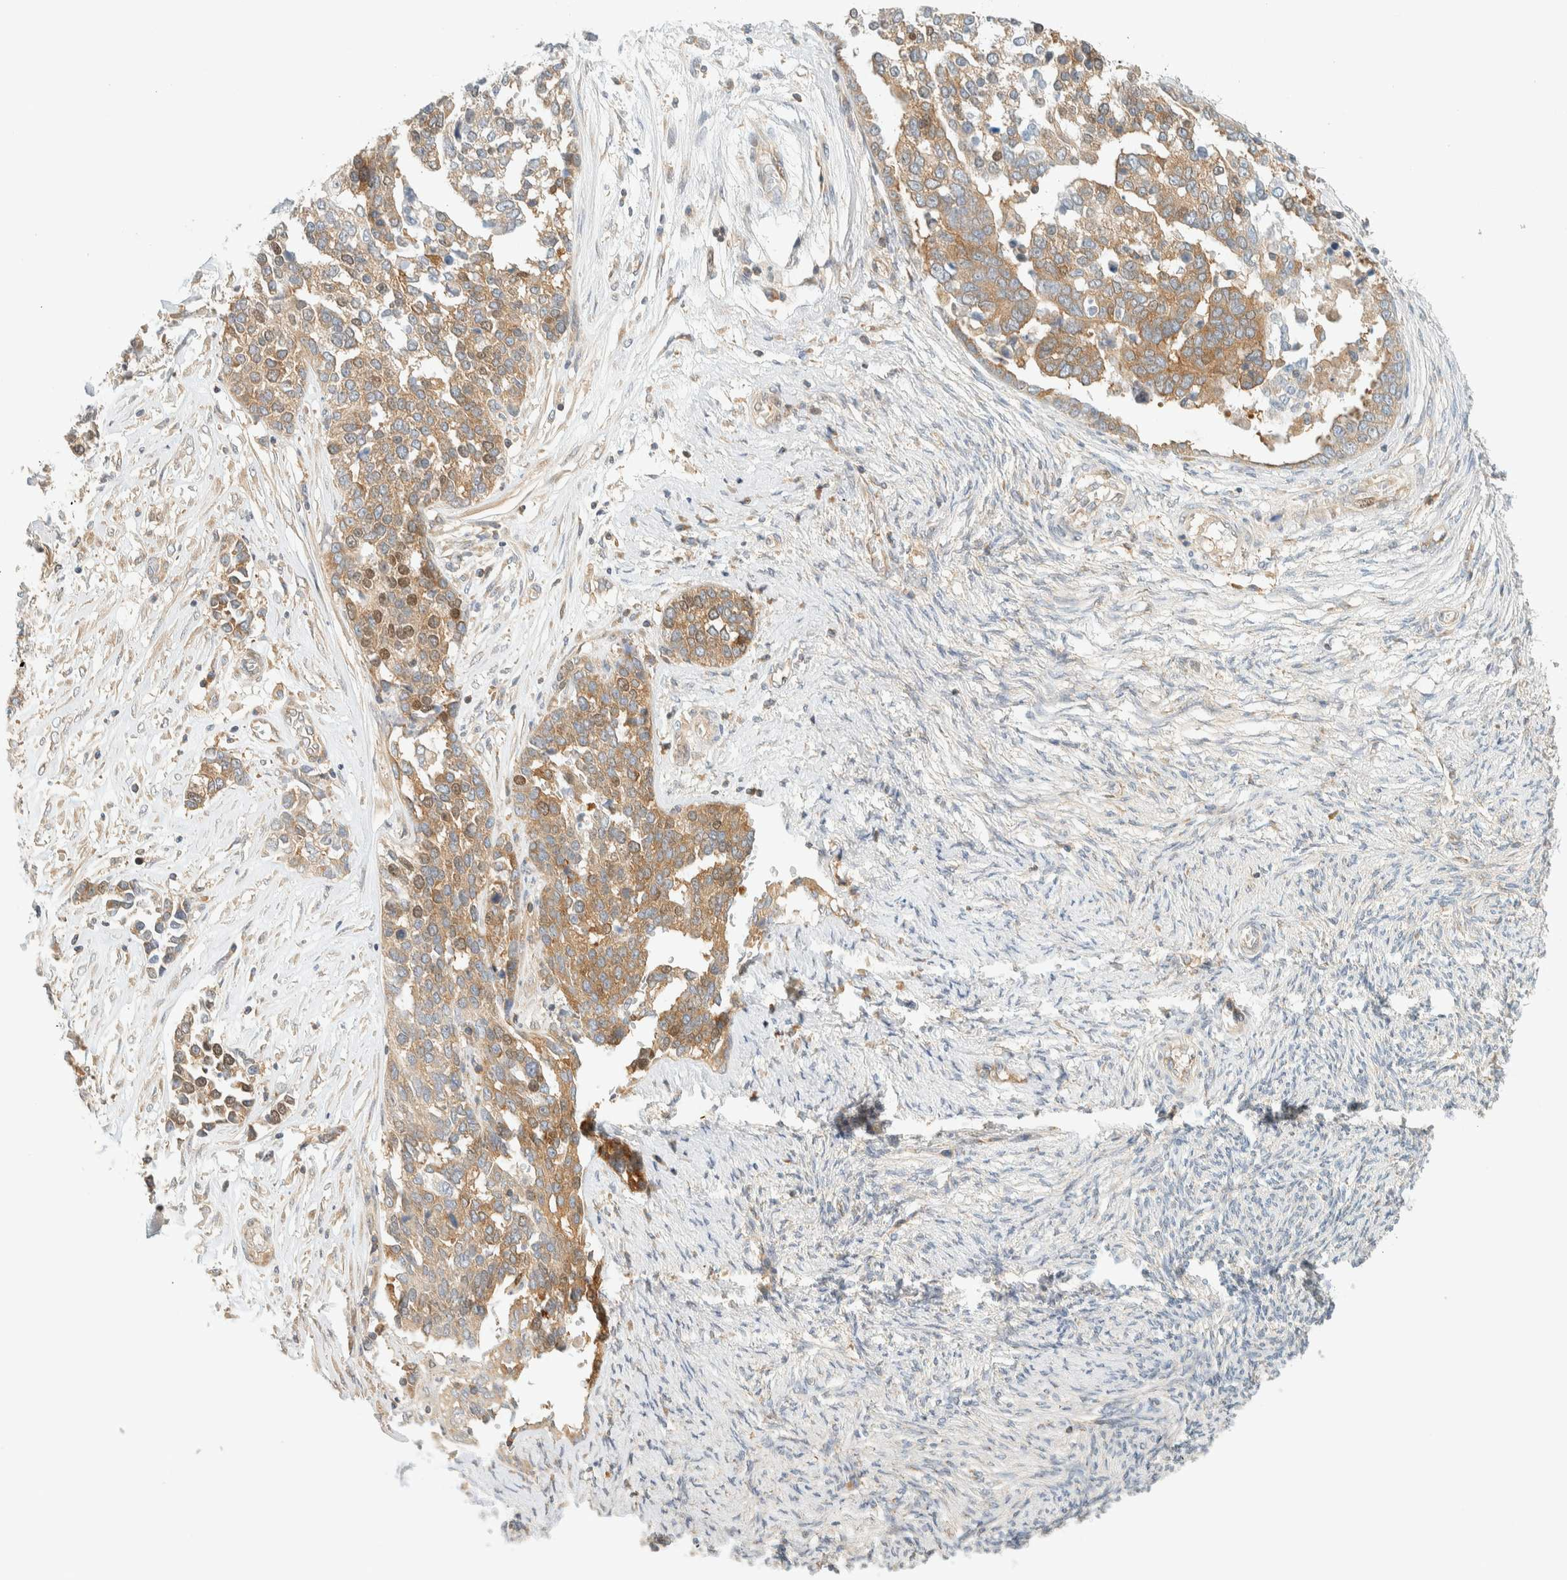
{"staining": {"intensity": "moderate", "quantity": ">75%", "location": "cytoplasmic/membranous"}, "tissue": "ovarian cancer", "cell_type": "Tumor cells", "image_type": "cancer", "snomed": [{"axis": "morphology", "description": "Cystadenocarcinoma, serous, NOS"}, {"axis": "topography", "description": "Ovary"}], "caption": "About >75% of tumor cells in ovarian serous cystadenocarcinoma display moderate cytoplasmic/membranous protein expression as visualized by brown immunohistochemical staining.", "gene": "ARFGEF1", "patient": {"sex": "female", "age": 44}}